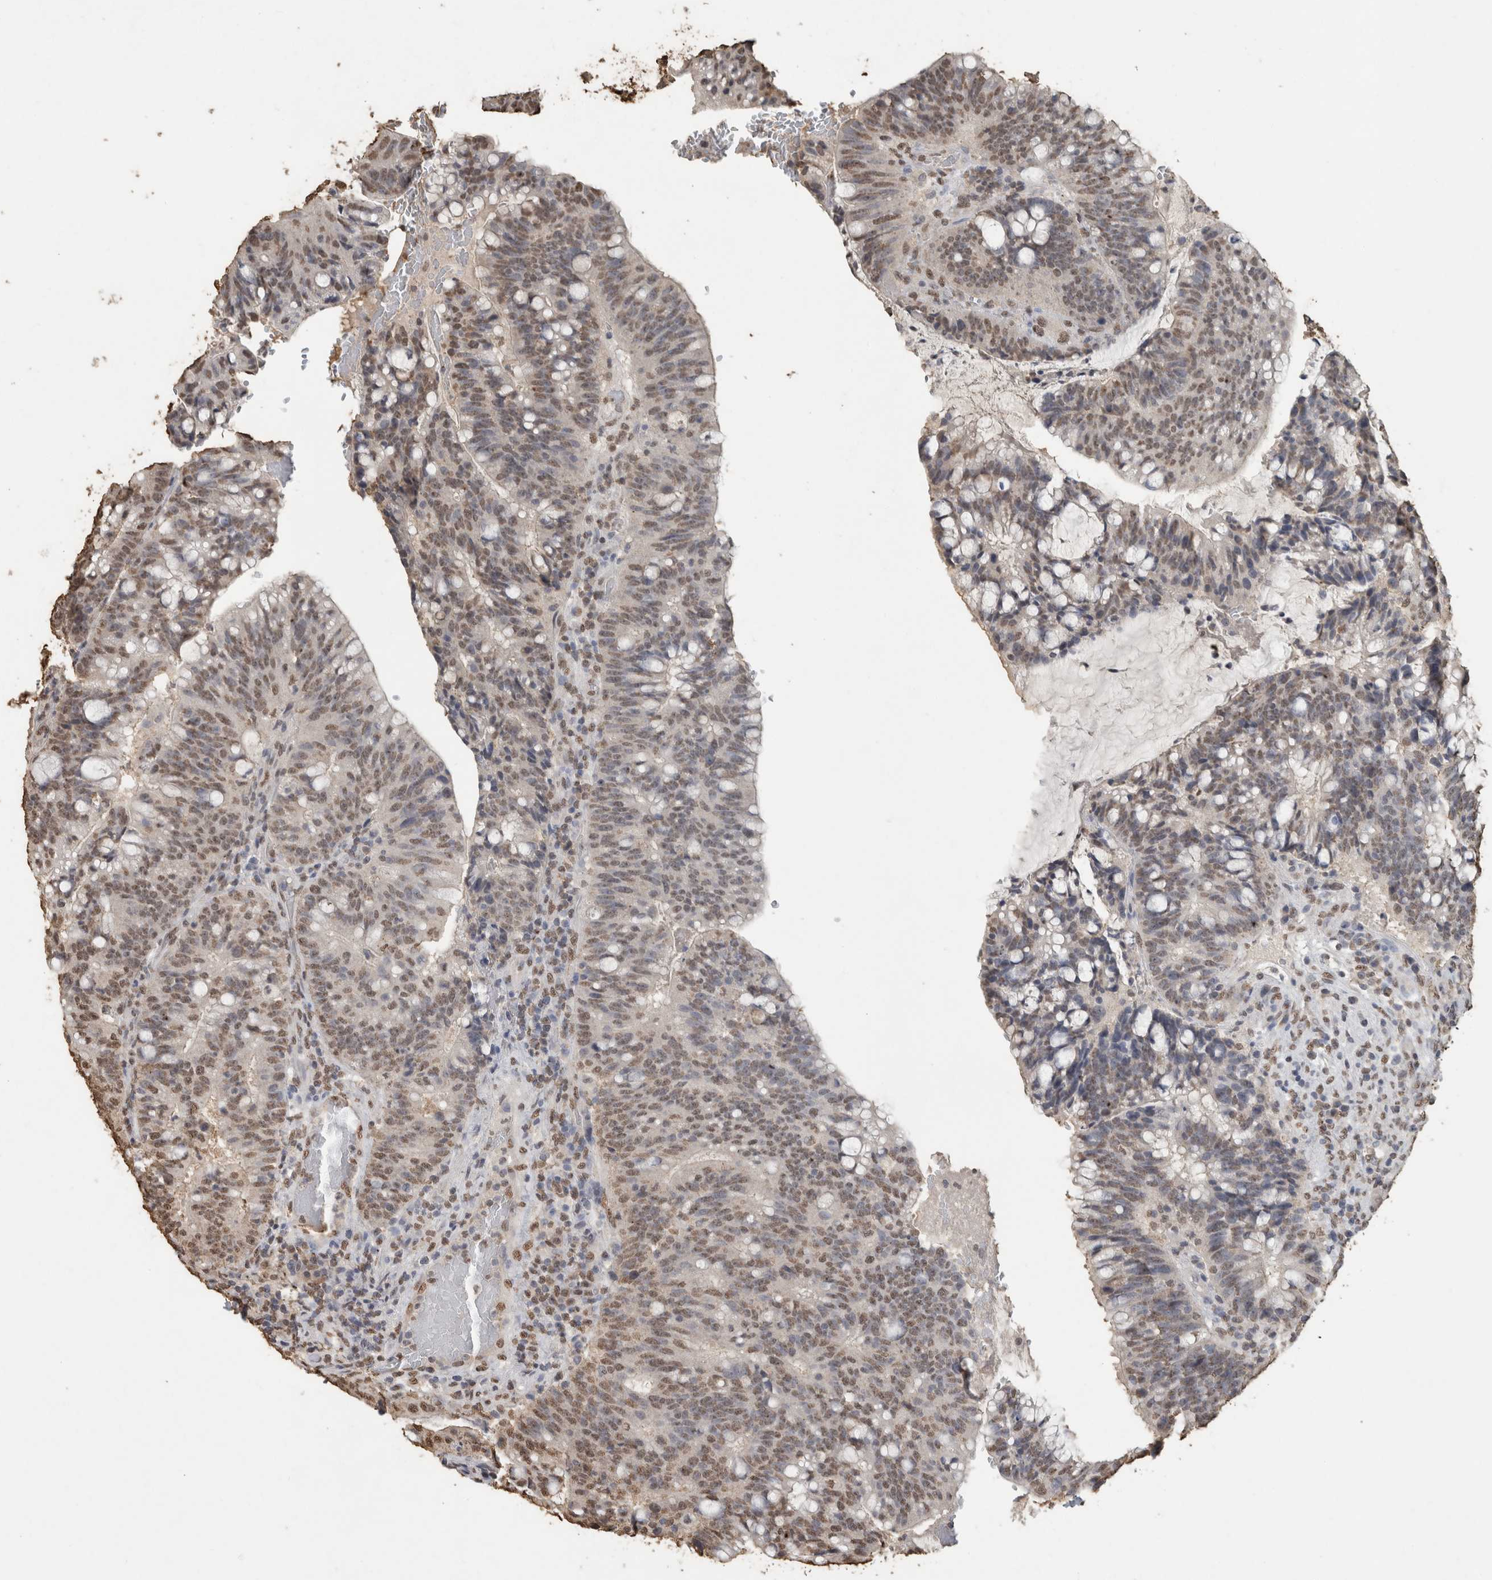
{"staining": {"intensity": "weak", "quantity": ">75%", "location": "nuclear"}, "tissue": "colorectal cancer", "cell_type": "Tumor cells", "image_type": "cancer", "snomed": [{"axis": "morphology", "description": "Adenocarcinoma, NOS"}, {"axis": "topography", "description": "Colon"}], "caption": "IHC (DAB (3,3'-diaminobenzidine)) staining of colorectal adenocarcinoma reveals weak nuclear protein staining in approximately >75% of tumor cells.", "gene": "HAND2", "patient": {"sex": "female", "age": 66}}